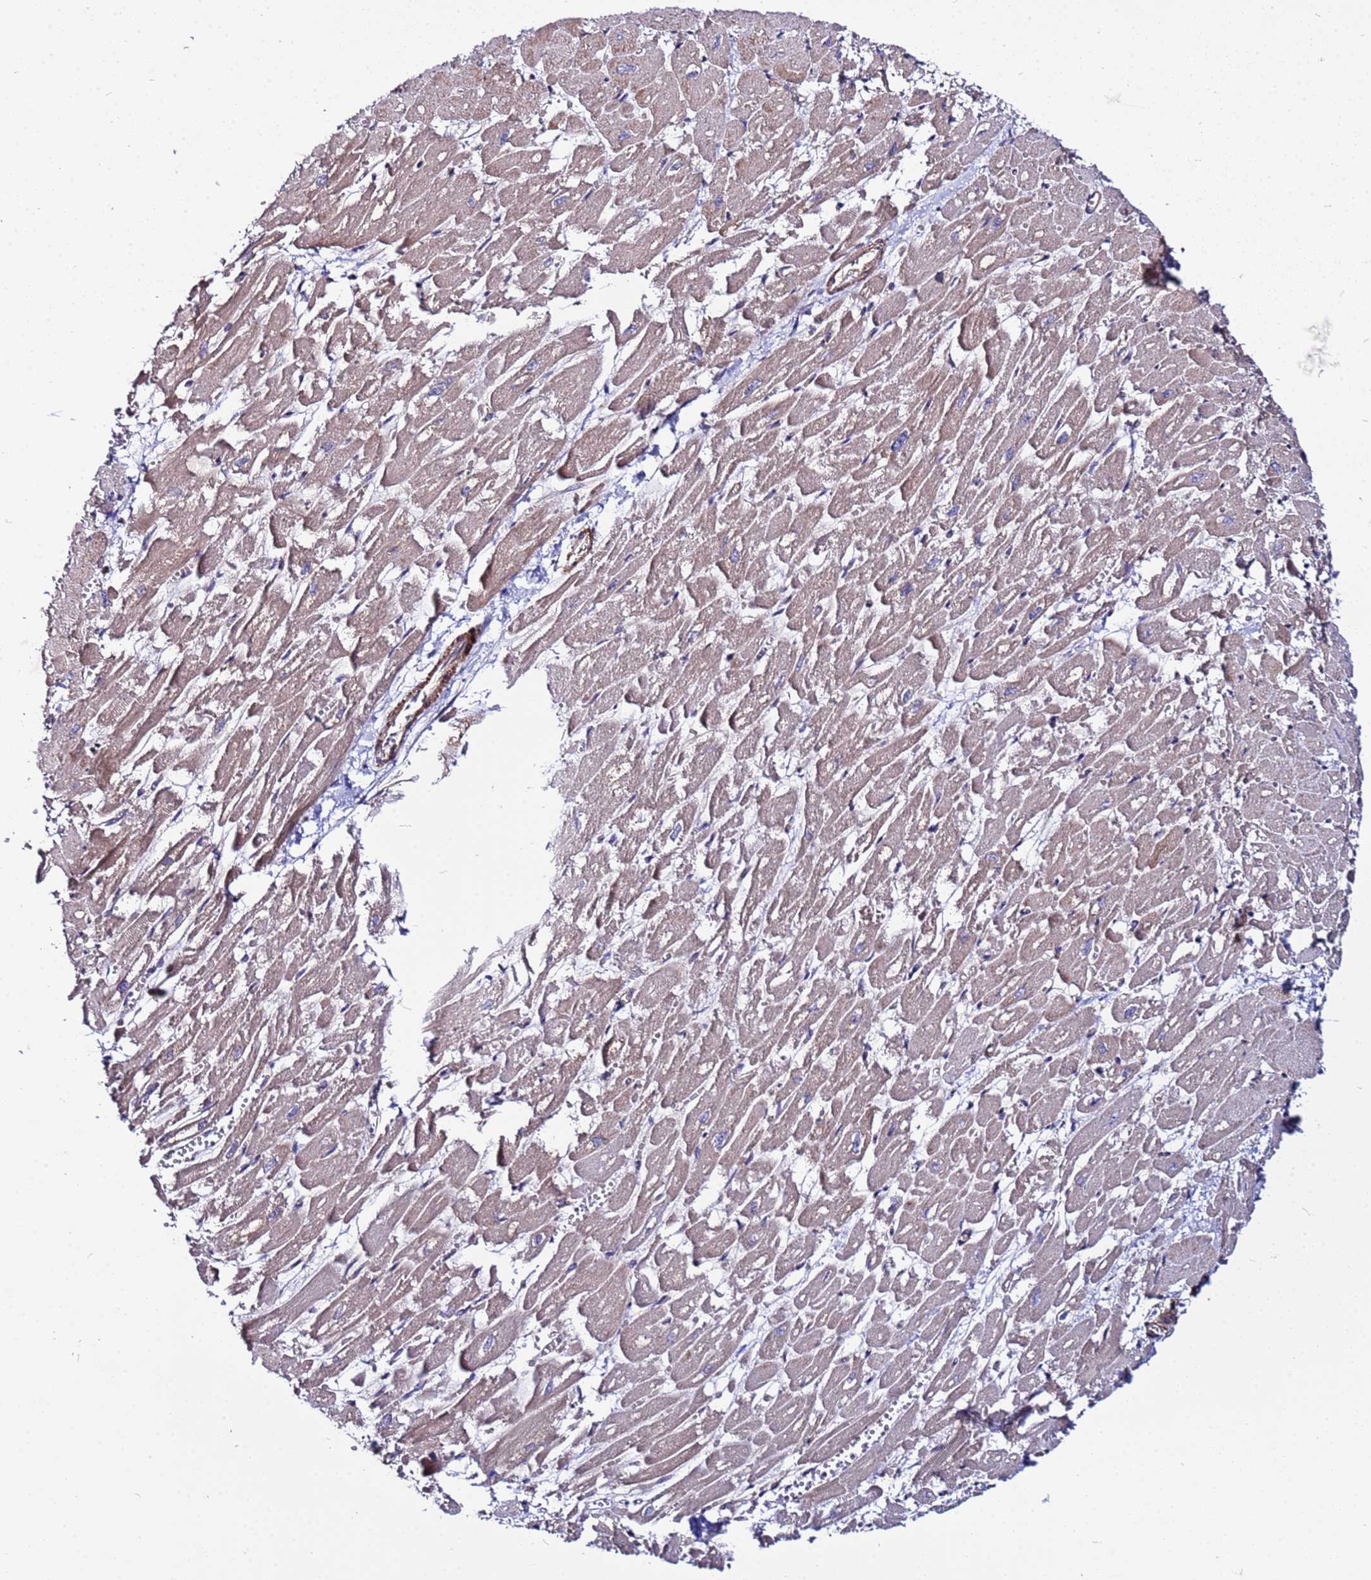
{"staining": {"intensity": "moderate", "quantity": "25%-75%", "location": "cytoplasmic/membranous"}, "tissue": "heart muscle", "cell_type": "Cardiomyocytes", "image_type": "normal", "snomed": [{"axis": "morphology", "description": "Normal tissue, NOS"}, {"axis": "topography", "description": "Heart"}], "caption": "Immunohistochemical staining of benign human heart muscle displays 25%-75% levels of moderate cytoplasmic/membranous protein positivity in approximately 25%-75% of cardiomyocytes.", "gene": "STK38L", "patient": {"sex": "male", "age": 54}}